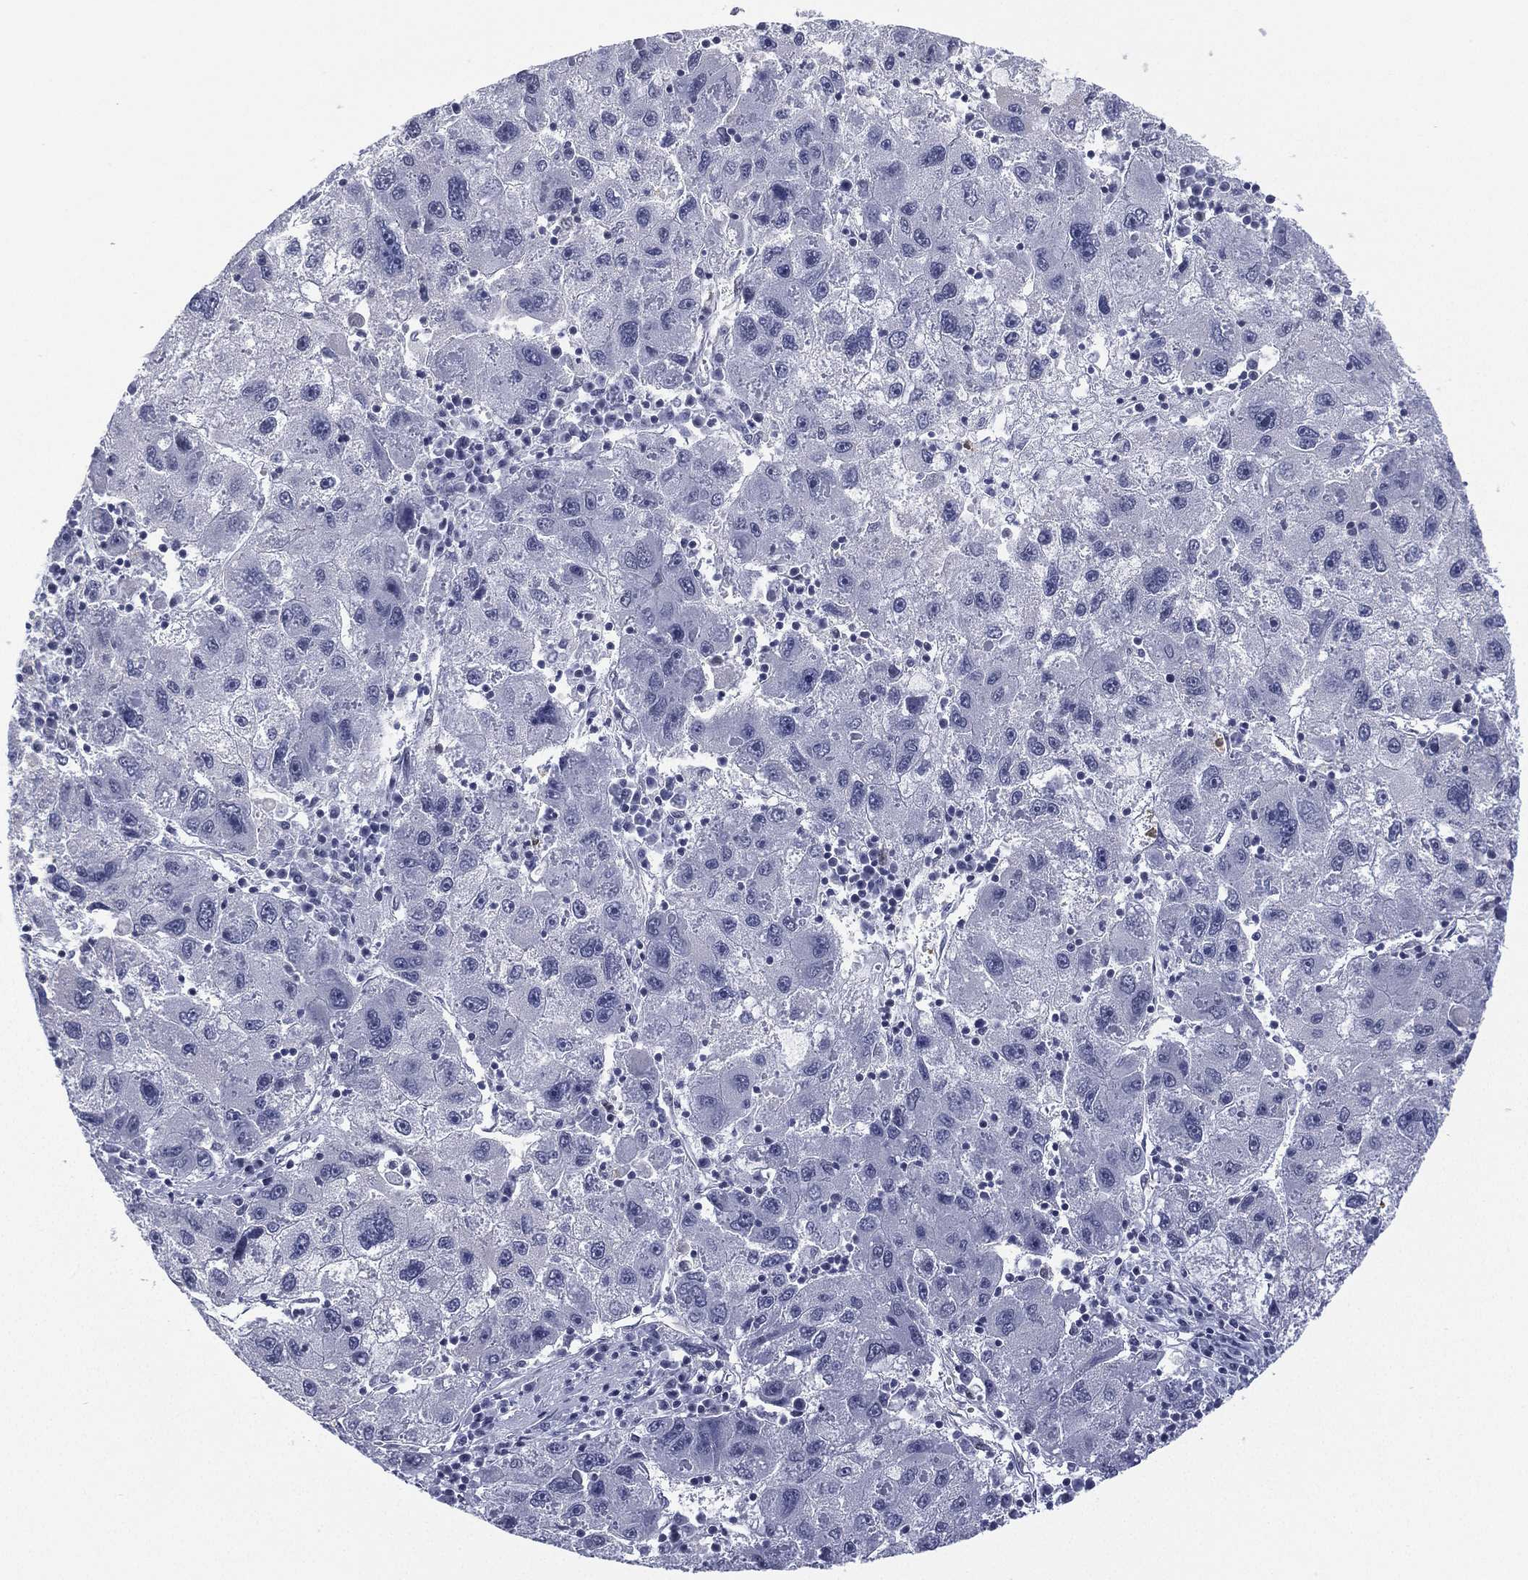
{"staining": {"intensity": "negative", "quantity": "none", "location": "none"}, "tissue": "liver cancer", "cell_type": "Tumor cells", "image_type": "cancer", "snomed": [{"axis": "morphology", "description": "Carcinoma, Hepatocellular, NOS"}, {"axis": "topography", "description": "Liver"}], "caption": "Tumor cells show no significant protein expression in liver cancer.", "gene": "ZNF711", "patient": {"sex": "male", "age": 75}}